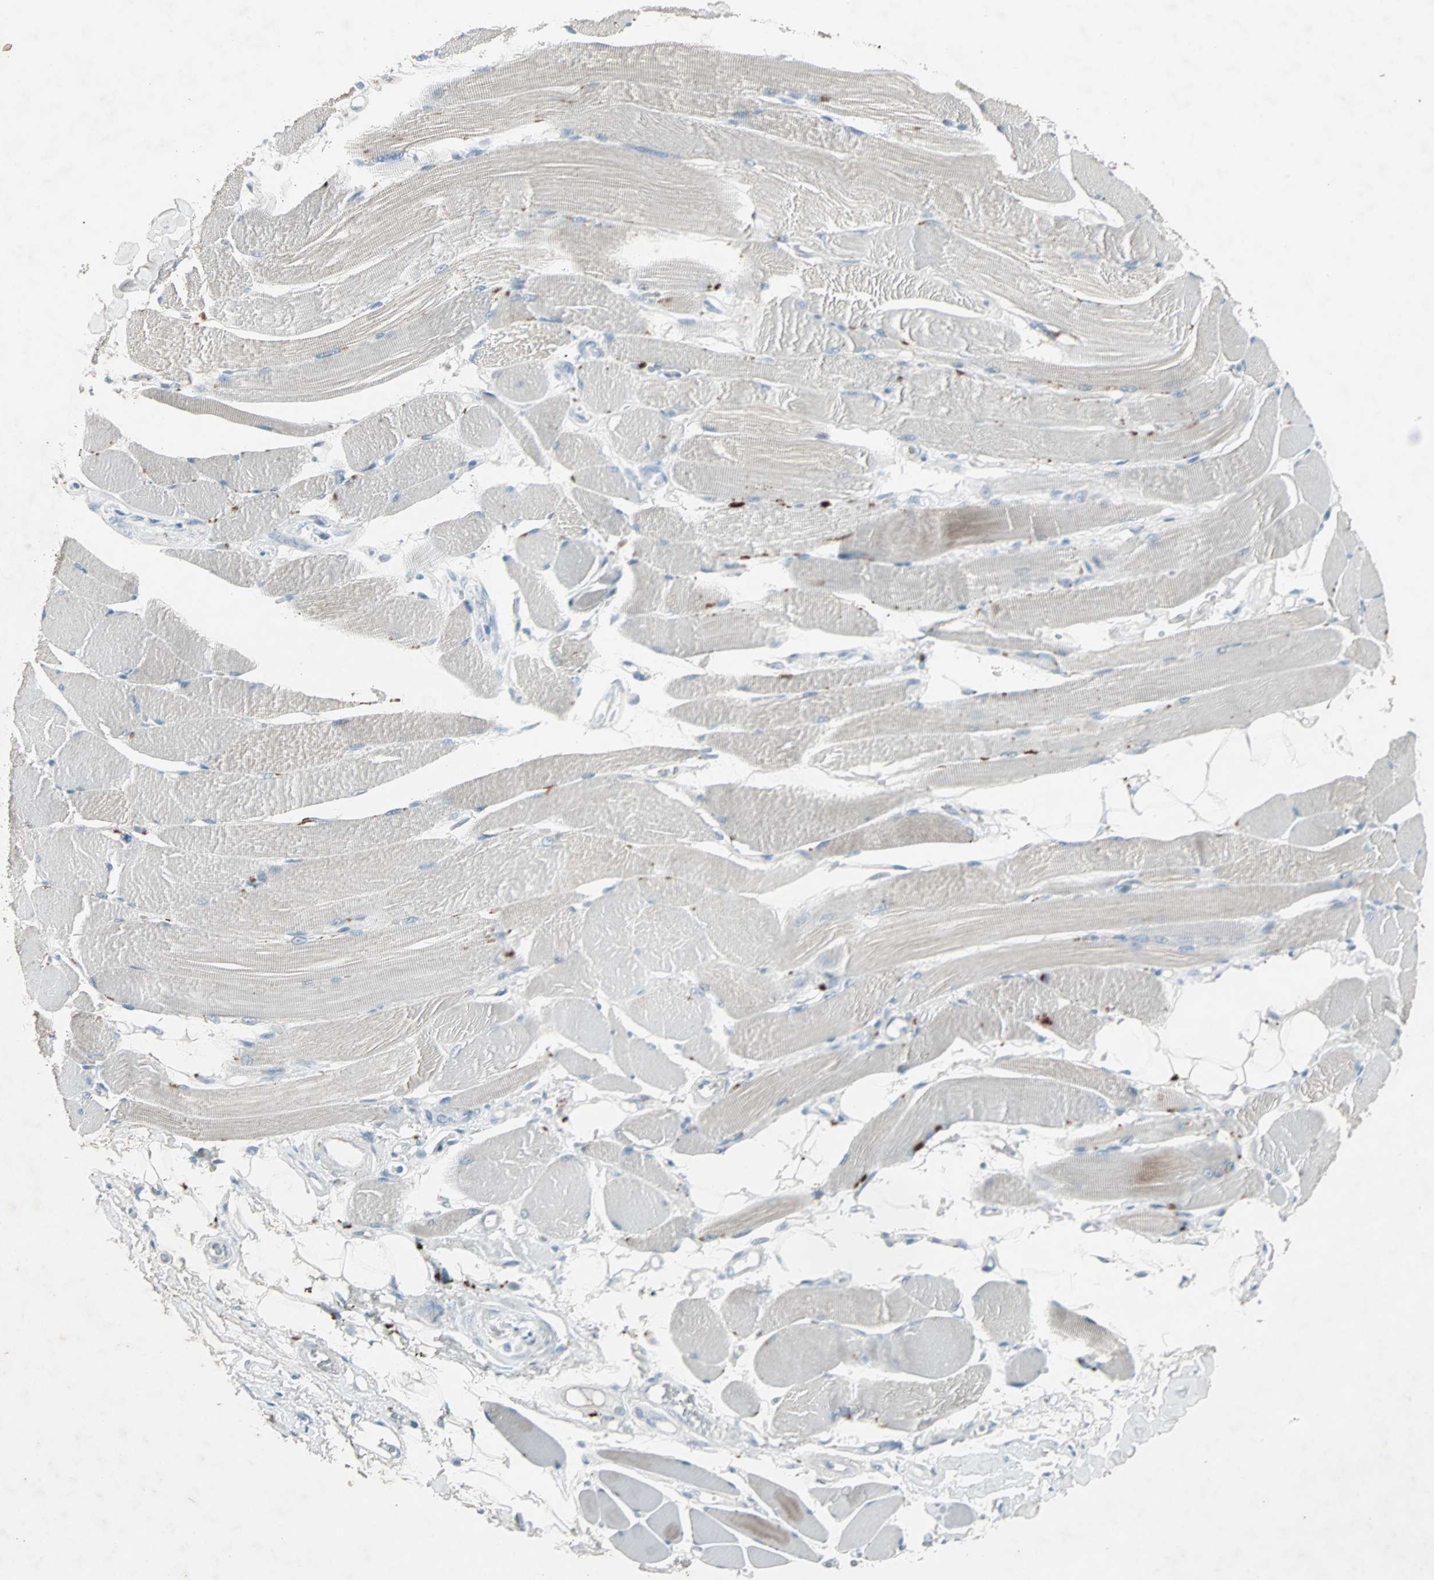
{"staining": {"intensity": "weak", "quantity": "25%-75%", "location": "cytoplasmic/membranous"}, "tissue": "skeletal muscle", "cell_type": "Myocytes", "image_type": "normal", "snomed": [{"axis": "morphology", "description": "Normal tissue, NOS"}, {"axis": "topography", "description": "Skeletal muscle"}, {"axis": "topography", "description": "Peripheral nerve tissue"}], "caption": "Immunohistochemistry (IHC) of normal skeletal muscle exhibits low levels of weak cytoplasmic/membranous positivity in approximately 25%-75% of myocytes. The protein is shown in brown color, while the nuclei are stained blue.", "gene": "LANCL3", "patient": {"sex": "female", "age": 84}}